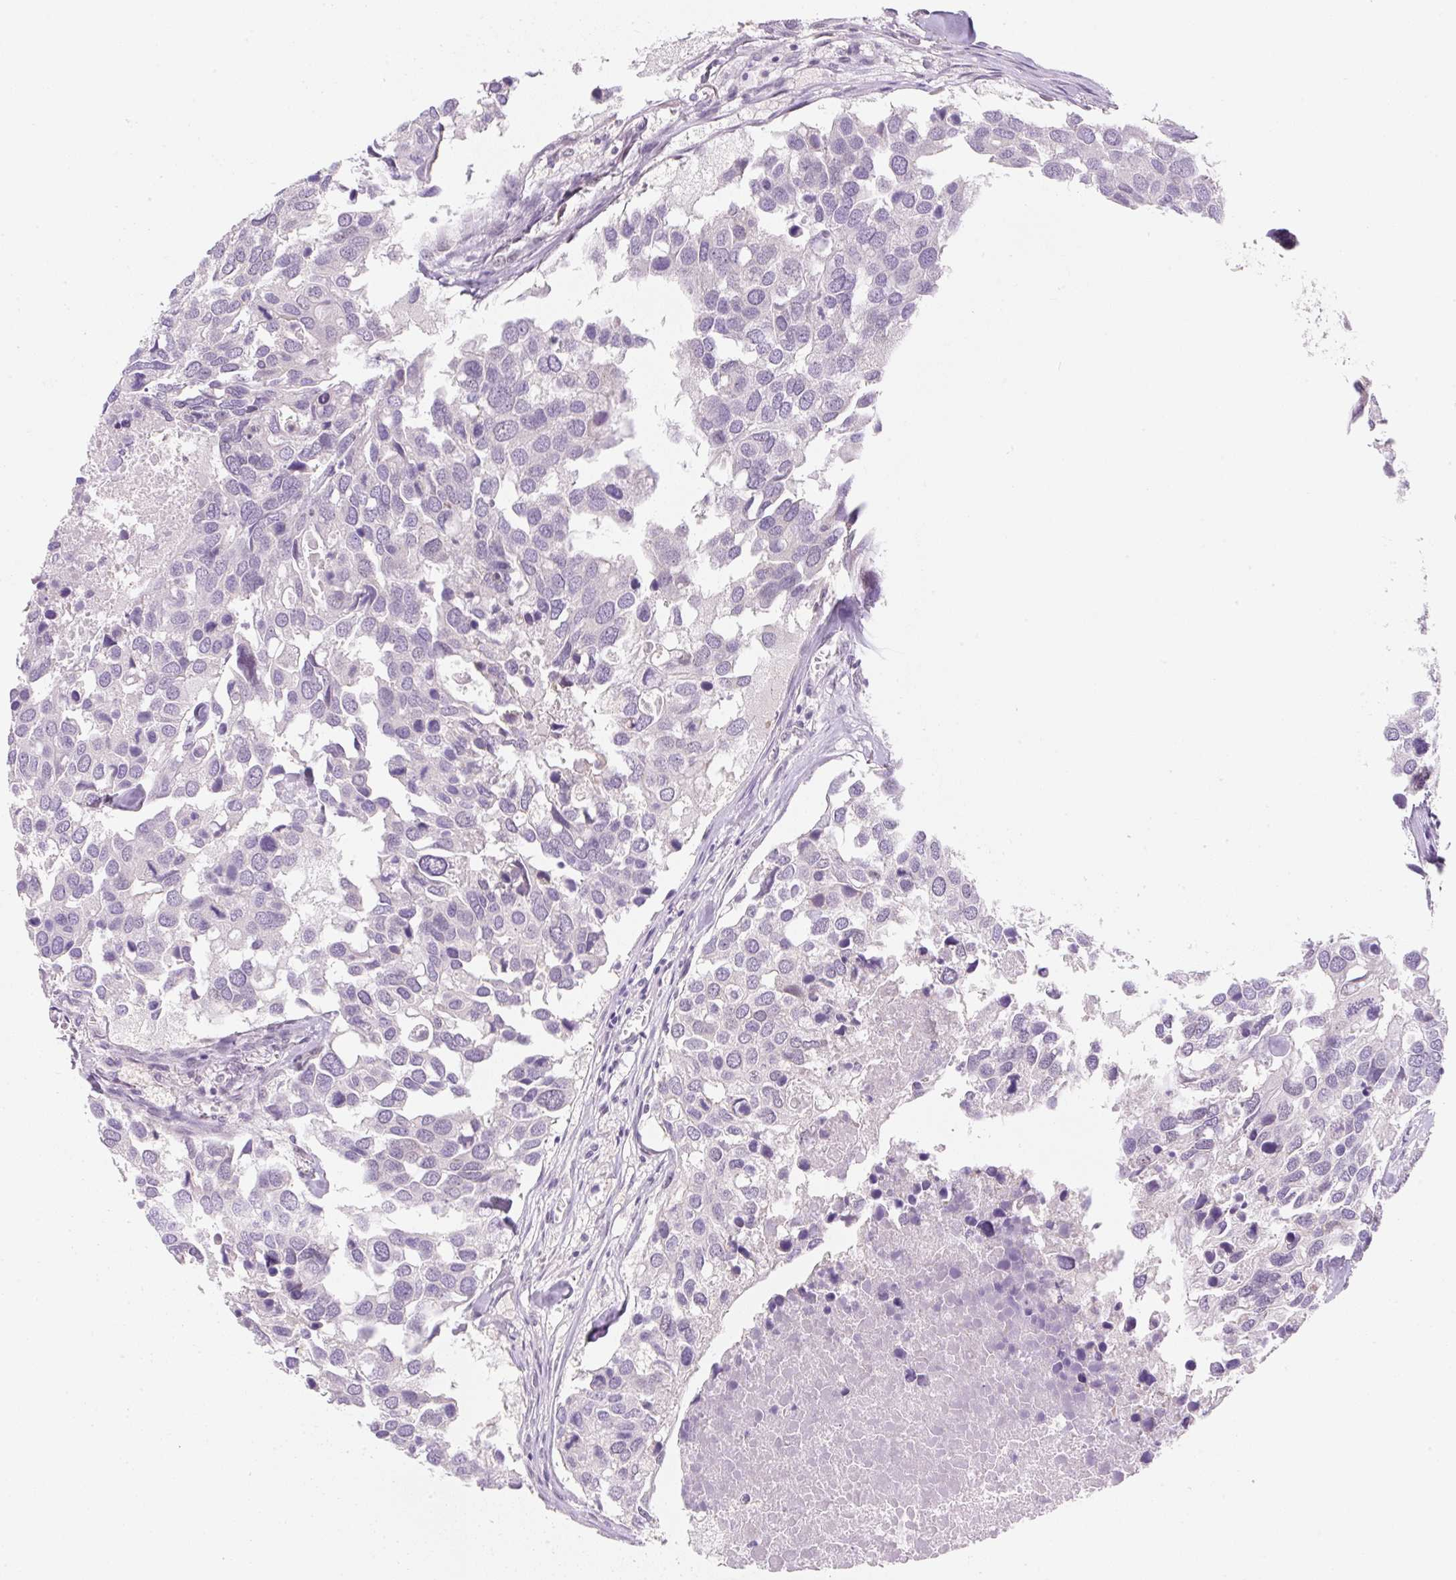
{"staining": {"intensity": "negative", "quantity": "none", "location": "none"}, "tissue": "breast cancer", "cell_type": "Tumor cells", "image_type": "cancer", "snomed": [{"axis": "morphology", "description": "Duct carcinoma"}, {"axis": "topography", "description": "Breast"}], "caption": "Tumor cells show no significant protein positivity in breast cancer (invasive ductal carcinoma).", "gene": "SYNE3", "patient": {"sex": "female", "age": 83}}